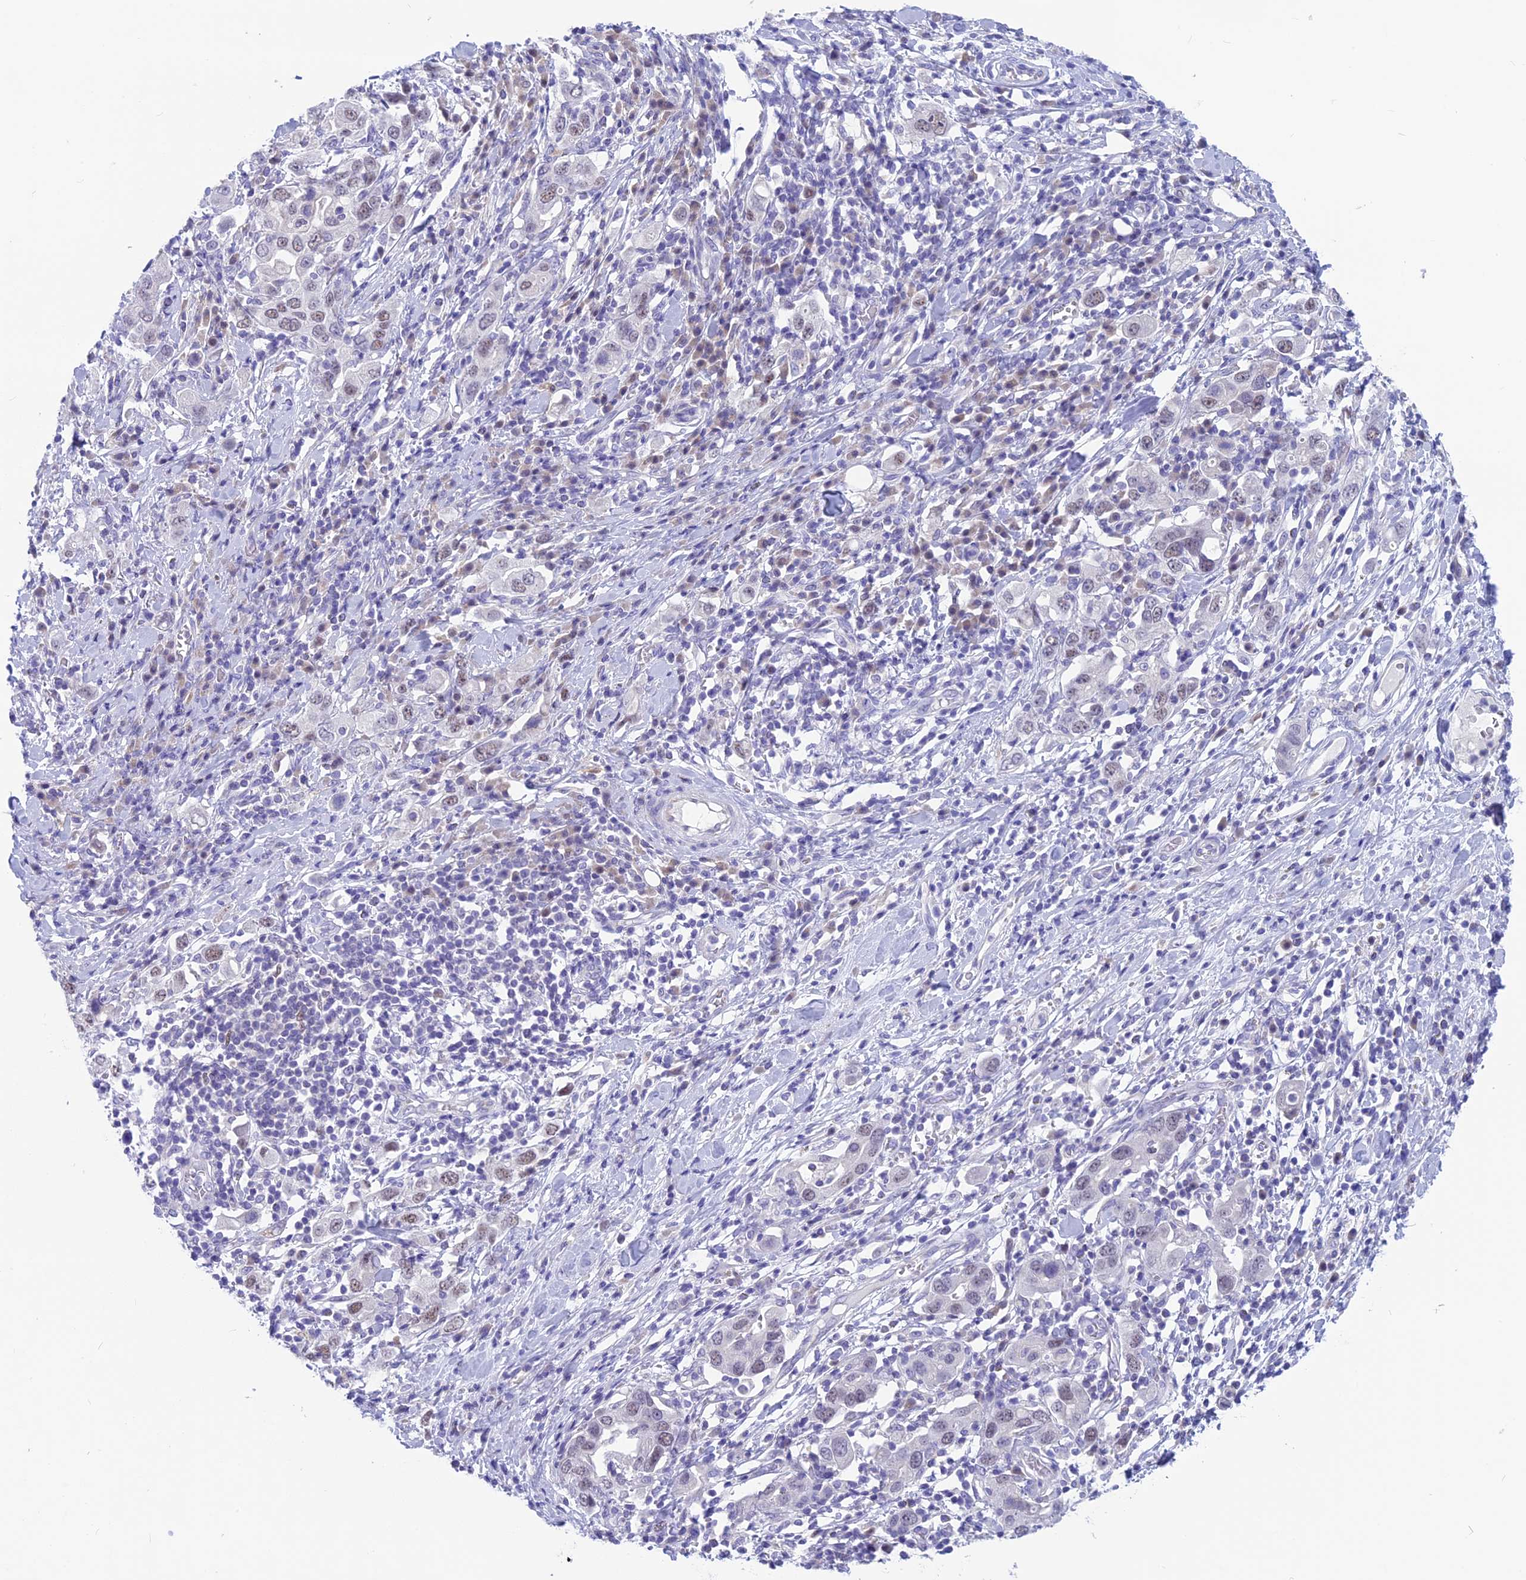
{"staining": {"intensity": "weak", "quantity": "<25%", "location": "nuclear"}, "tissue": "stomach cancer", "cell_type": "Tumor cells", "image_type": "cancer", "snomed": [{"axis": "morphology", "description": "Adenocarcinoma, NOS"}, {"axis": "topography", "description": "Stomach, upper"}], "caption": "The image demonstrates no staining of tumor cells in stomach adenocarcinoma.", "gene": "SNTN", "patient": {"sex": "male", "age": 62}}